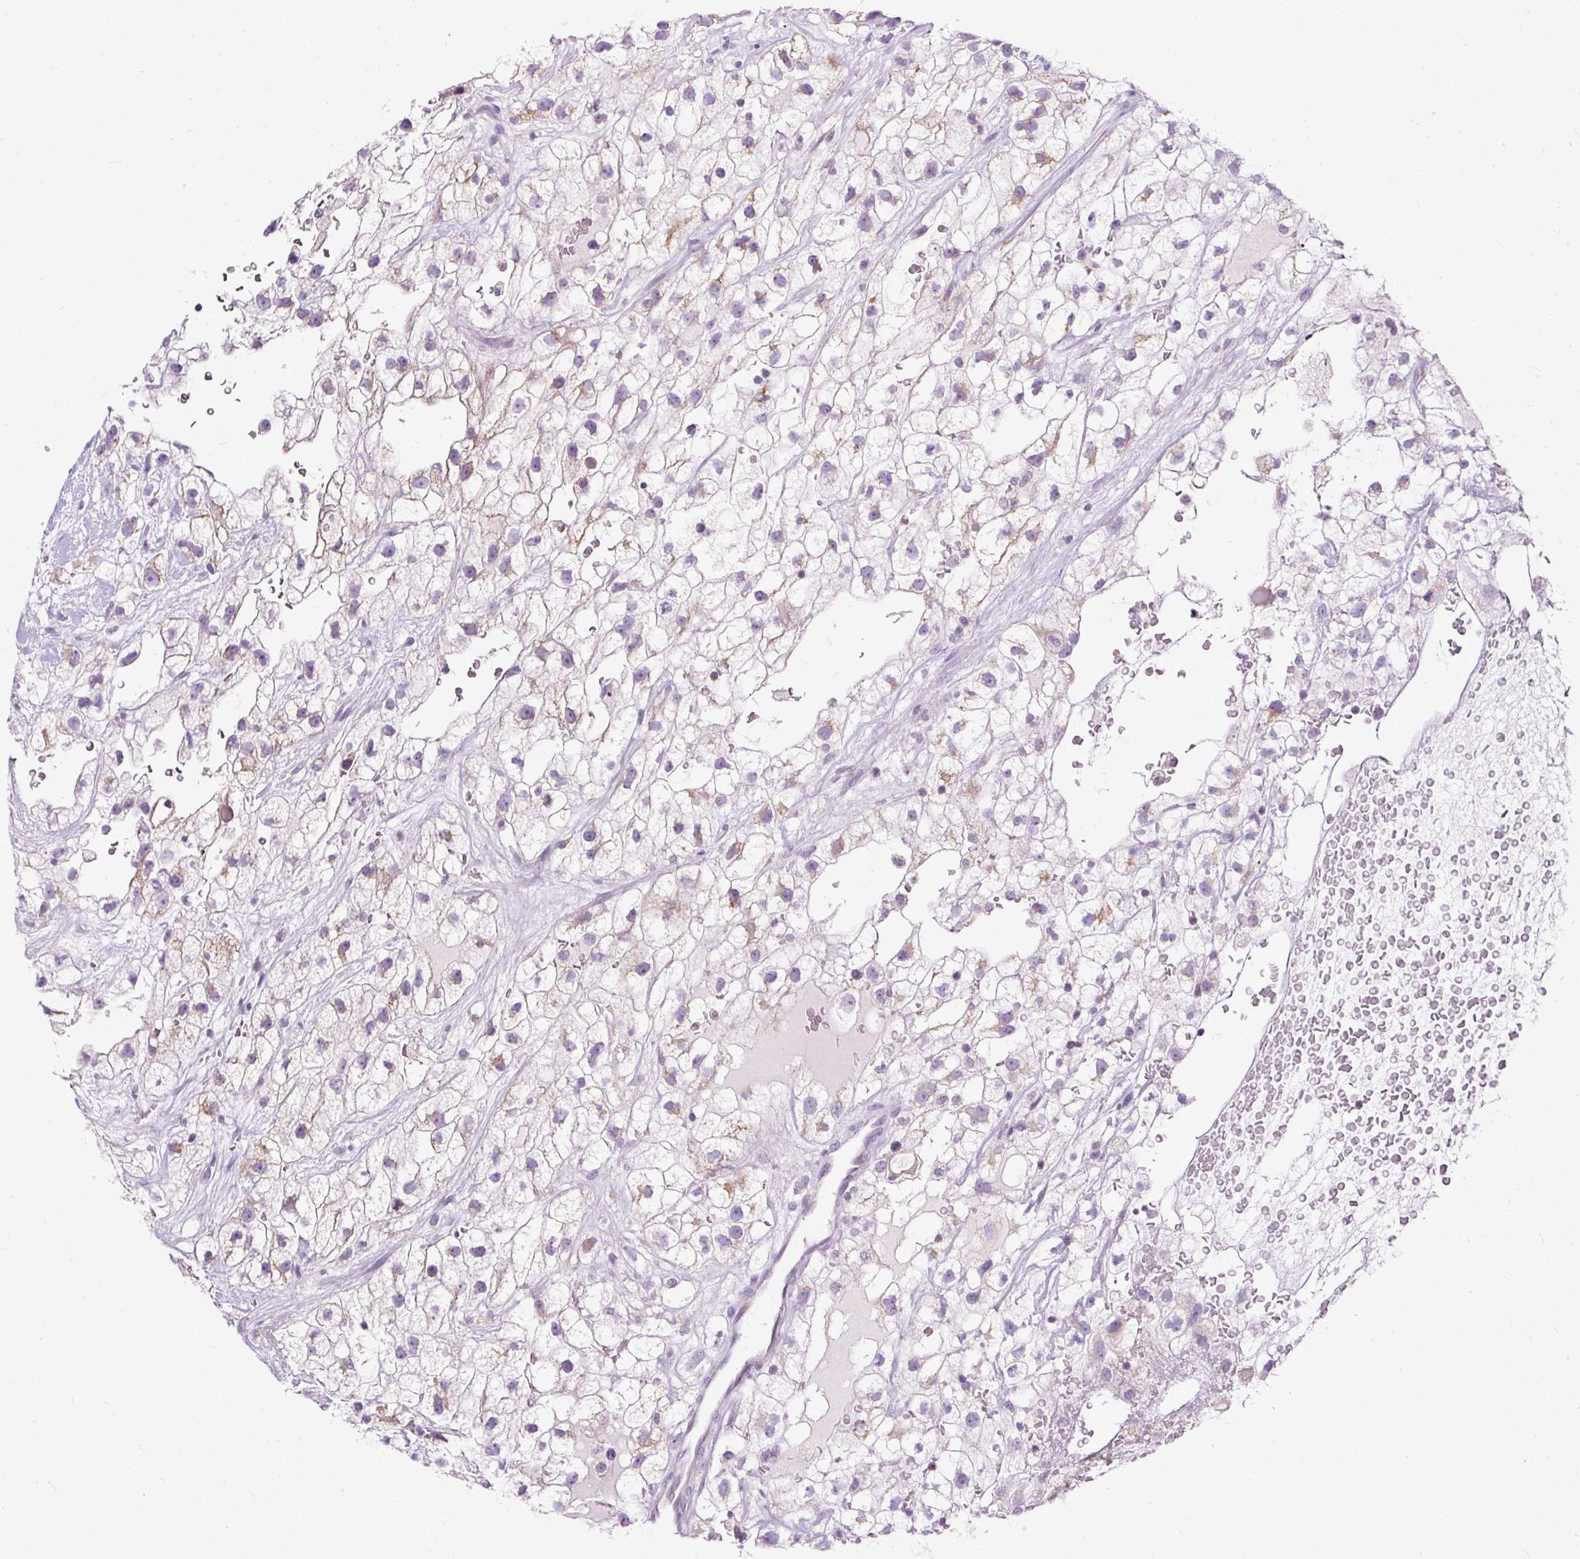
{"staining": {"intensity": "weak", "quantity": "25%-75%", "location": "cytoplasmic/membranous"}, "tissue": "renal cancer", "cell_type": "Tumor cells", "image_type": "cancer", "snomed": [{"axis": "morphology", "description": "Adenocarcinoma, NOS"}, {"axis": "topography", "description": "Kidney"}], "caption": "Renal adenocarcinoma tissue exhibits weak cytoplasmic/membranous expression in about 25%-75% of tumor cells, visualized by immunohistochemistry.", "gene": "FMC1", "patient": {"sex": "male", "age": 59}}